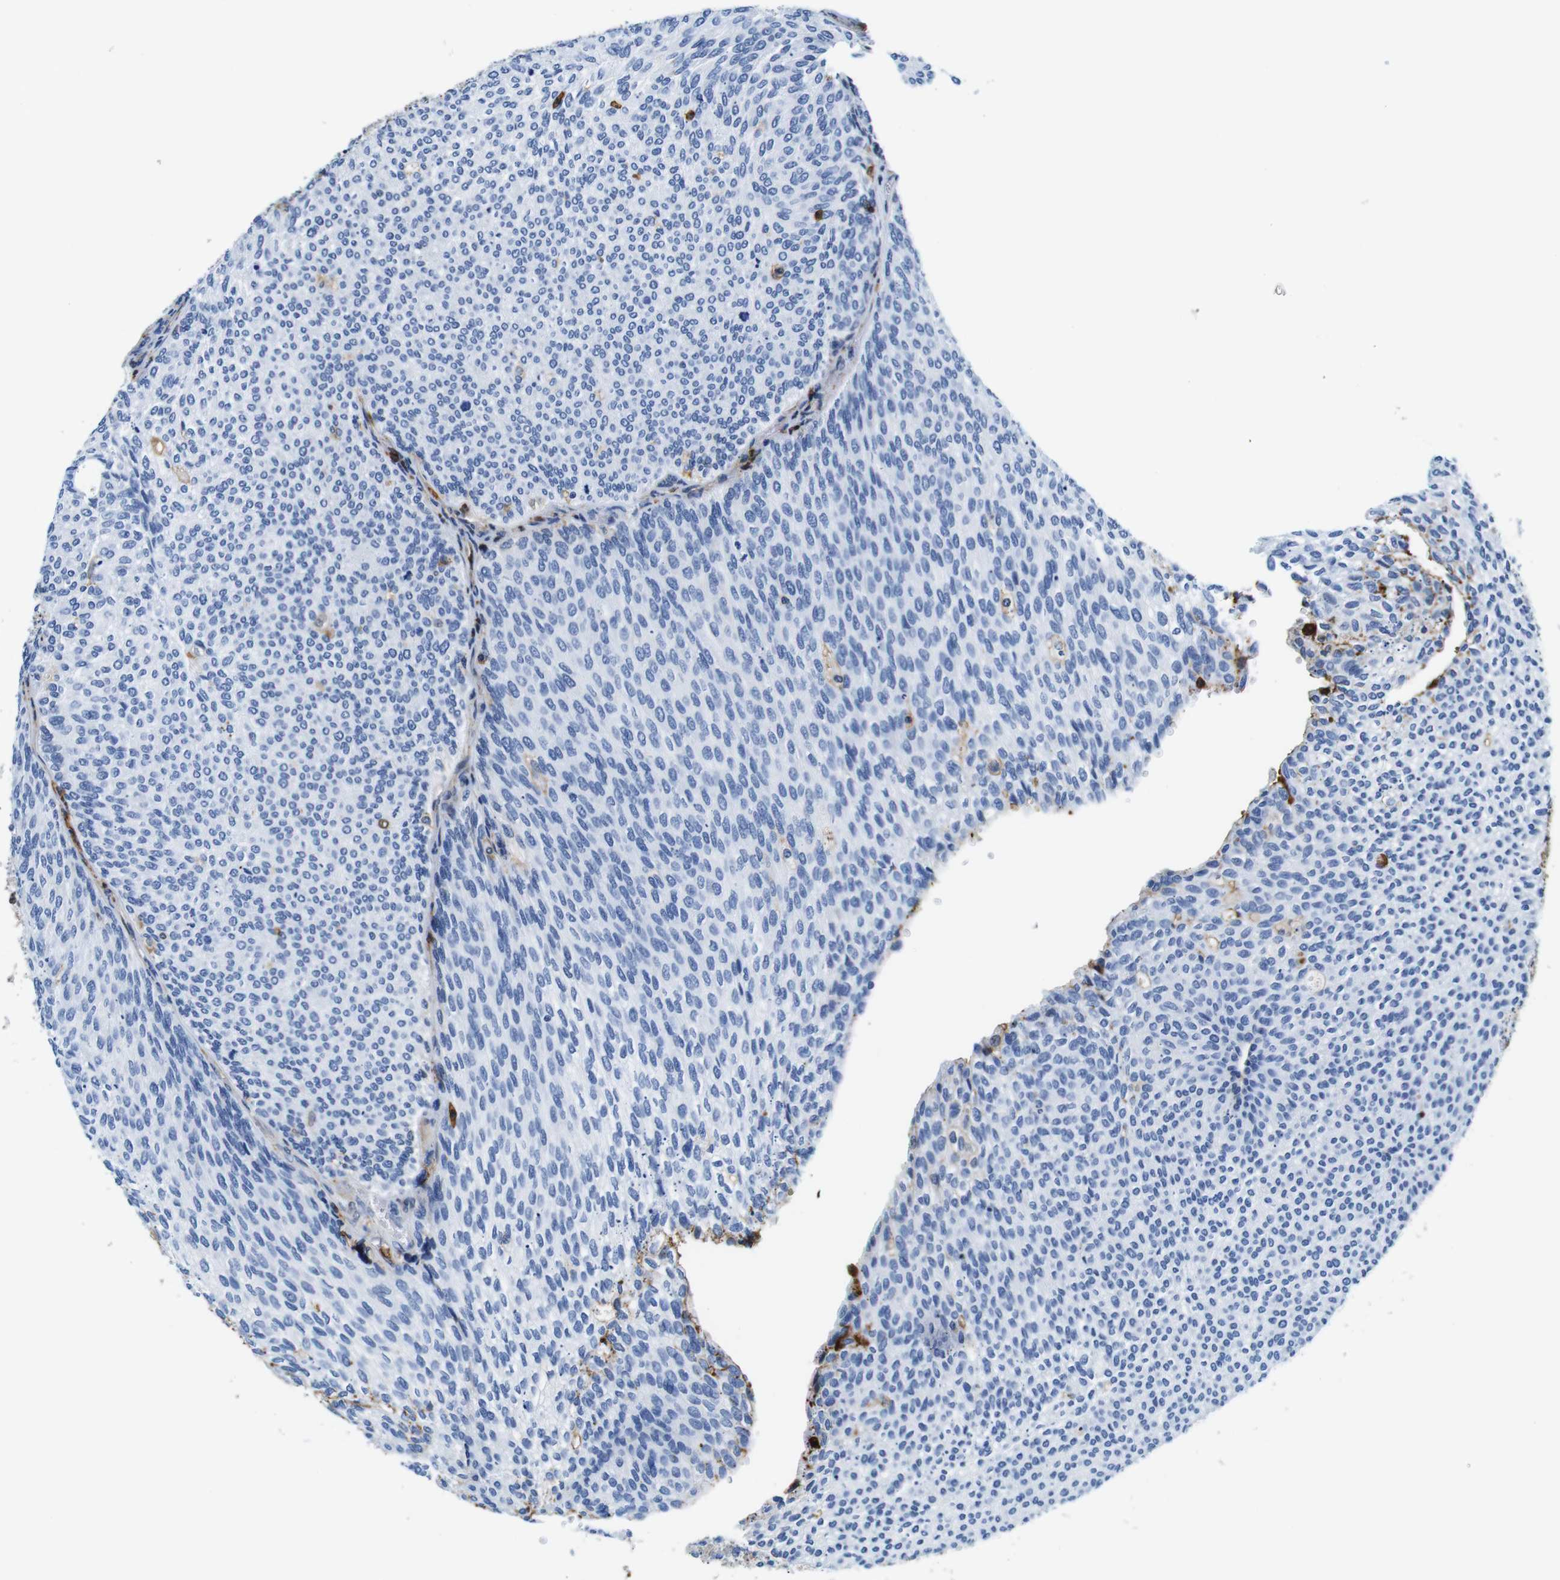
{"staining": {"intensity": "negative", "quantity": "none", "location": "none"}, "tissue": "urothelial cancer", "cell_type": "Tumor cells", "image_type": "cancer", "snomed": [{"axis": "morphology", "description": "Urothelial carcinoma, Low grade"}, {"axis": "topography", "description": "Urinary bladder"}], "caption": "An image of human low-grade urothelial carcinoma is negative for staining in tumor cells.", "gene": "ANXA1", "patient": {"sex": "female", "age": 79}}